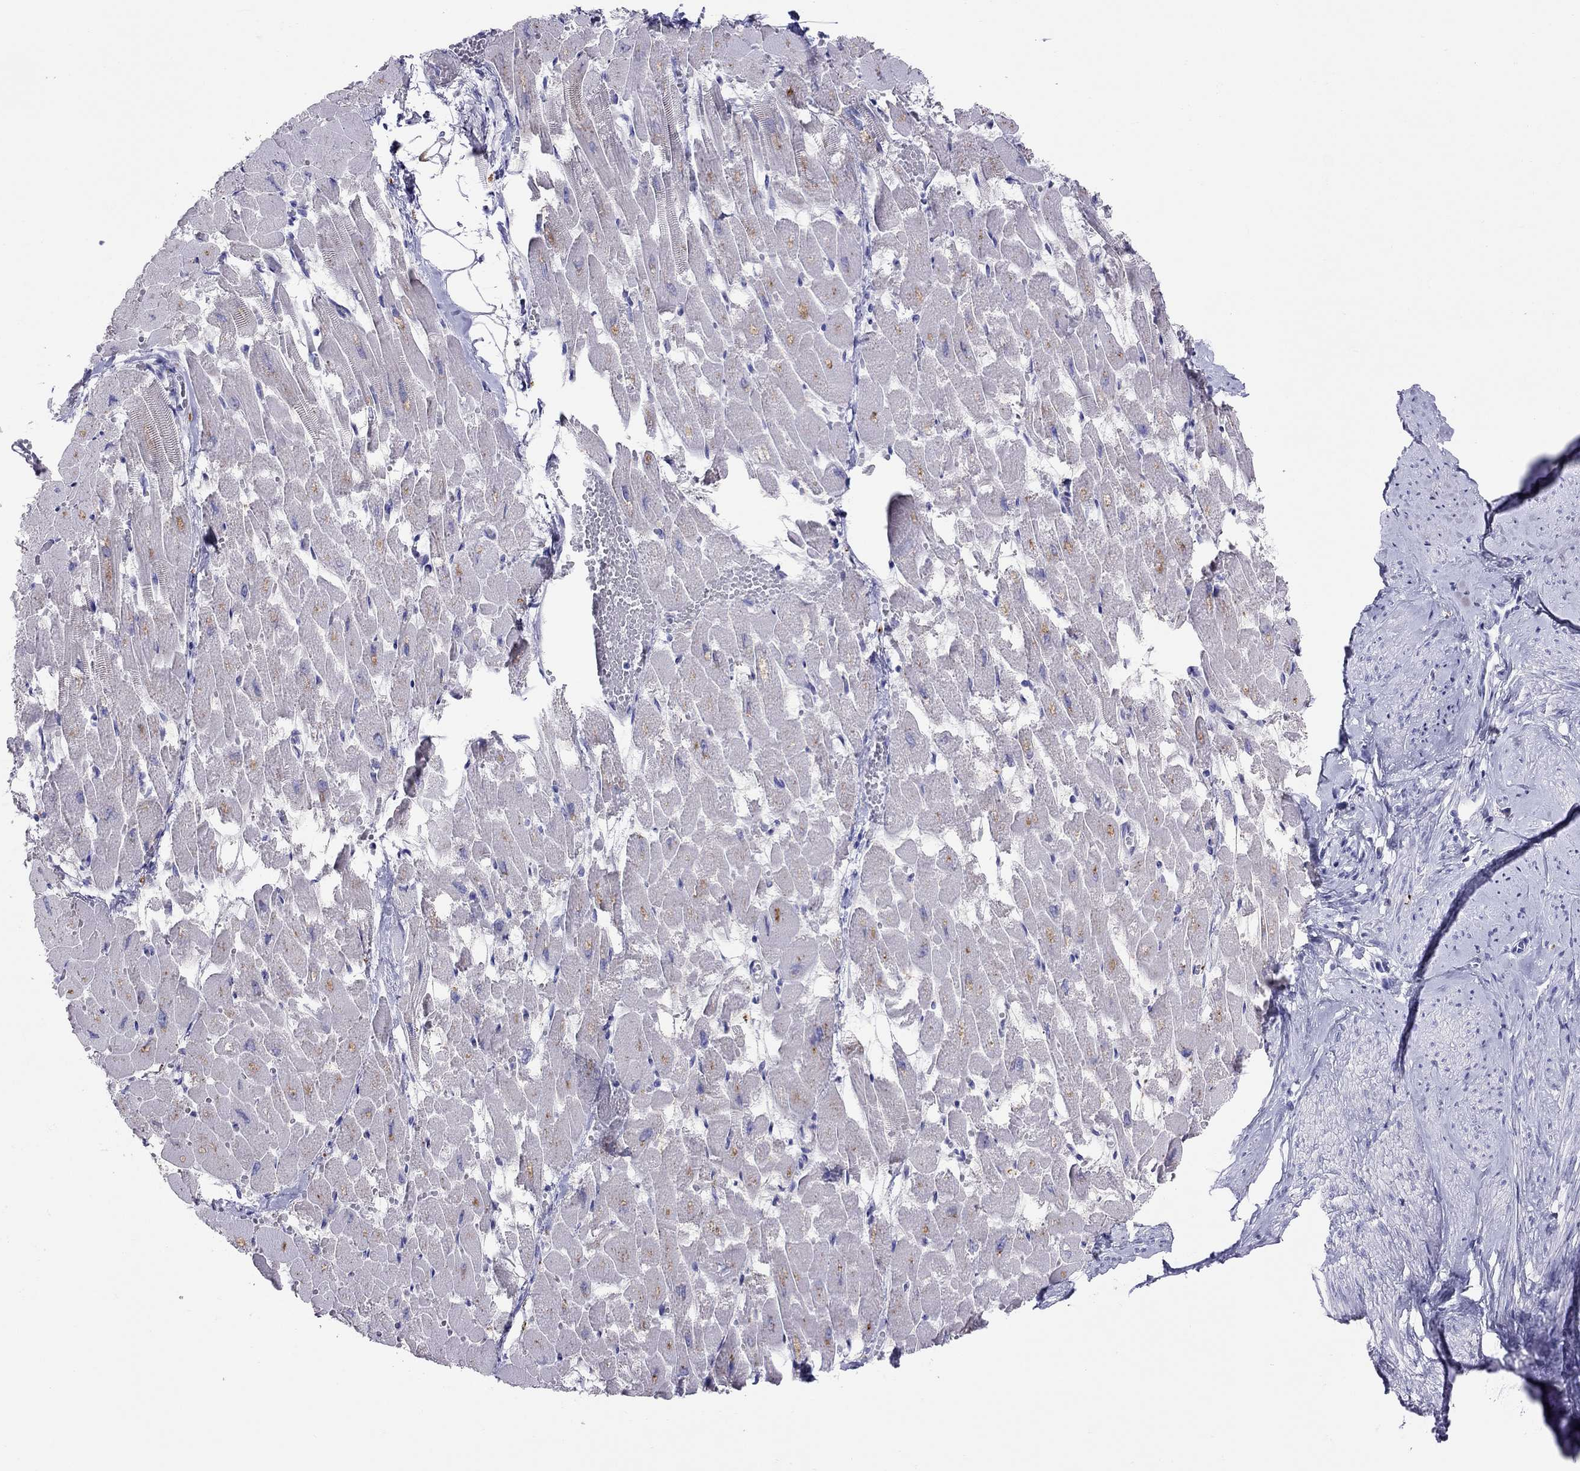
{"staining": {"intensity": "negative", "quantity": "none", "location": "none"}, "tissue": "heart muscle", "cell_type": "Cardiomyocytes", "image_type": "normal", "snomed": [{"axis": "morphology", "description": "Normal tissue, NOS"}, {"axis": "topography", "description": "Heart"}], "caption": "This photomicrograph is of benign heart muscle stained with immunohistochemistry to label a protein in brown with the nuclei are counter-stained blue. There is no staining in cardiomyocytes. (Brightfield microscopy of DAB (3,3'-diaminobenzidine) immunohistochemistry at high magnification).", "gene": "CLPSL2", "patient": {"sex": "female", "age": 52}}